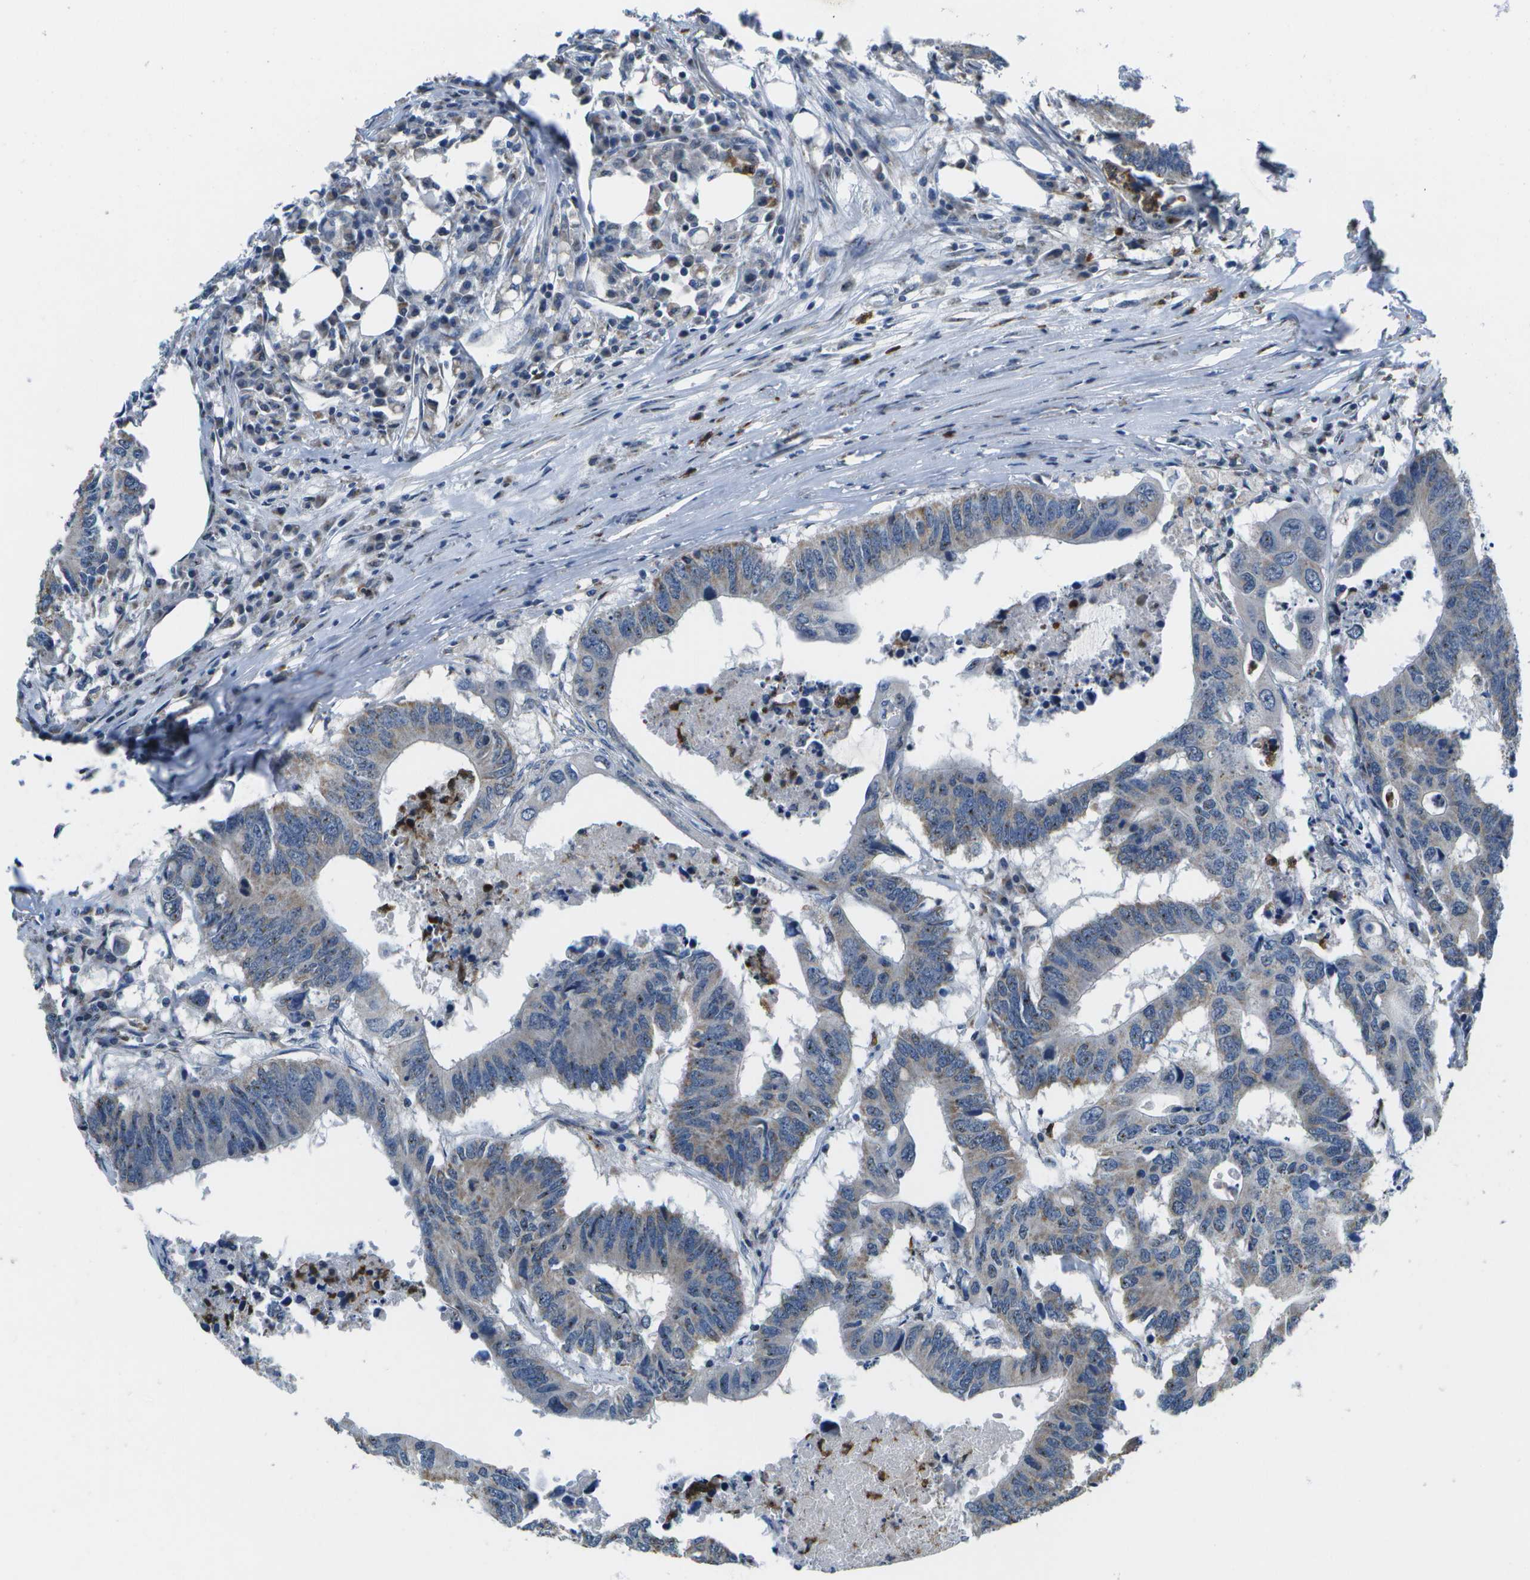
{"staining": {"intensity": "weak", "quantity": "25%-75%", "location": "cytoplasmic/membranous"}, "tissue": "colorectal cancer", "cell_type": "Tumor cells", "image_type": "cancer", "snomed": [{"axis": "morphology", "description": "Adenocarcinoma, NOS"}, {"axis": "topography", "description": "Colon"}], "caption": "Adenocarcinoma (colorectal) tissue demonstrates weak cytoplasmic/membranous positivity in approximately 25%-75% of tumor cells", "gene": "GALNT15", "patient": {"sex": "male", "age": 71}}